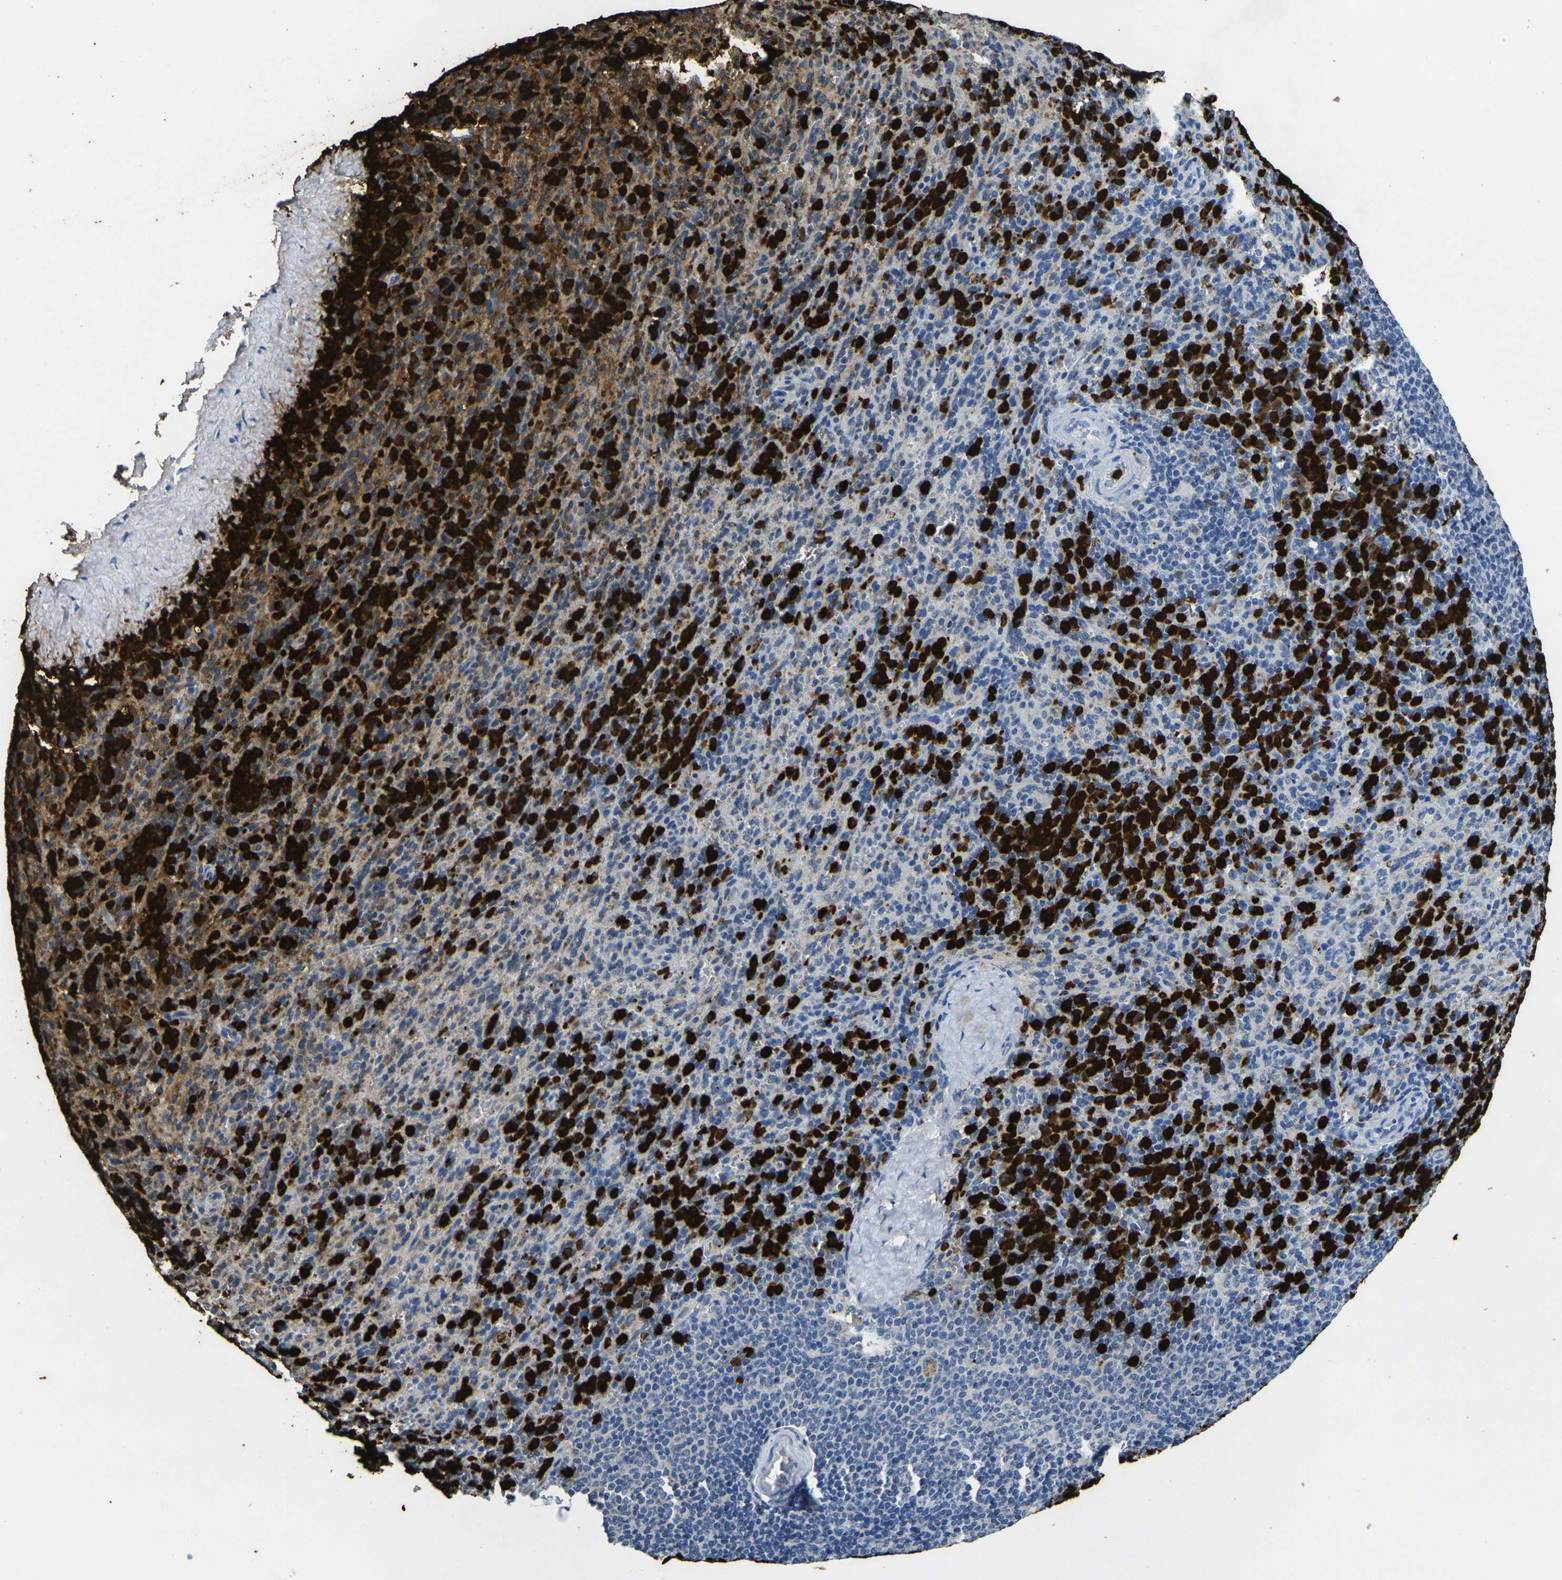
{"staining": {"intensity": "strong", "quantity": ">75%", "location": "cytoplasmic/membranous"}, "tissue": "spleen", "cell_type": "Cells in red pulp", "image_type": "normal", "snomed": [{"axis": "morphology", "description": "Normal tissue, NOS"}, {"axis": "topography", "description": "Spleen"}], "caption": "Immunohistochemical staining of unremarkable human spleen exhibits high levels of strong cytoplasmic/membranous positivity in about >75% of cells in red pulp.", "gene": "S100A9", "patient": {"sex": "male", "age": 36}}